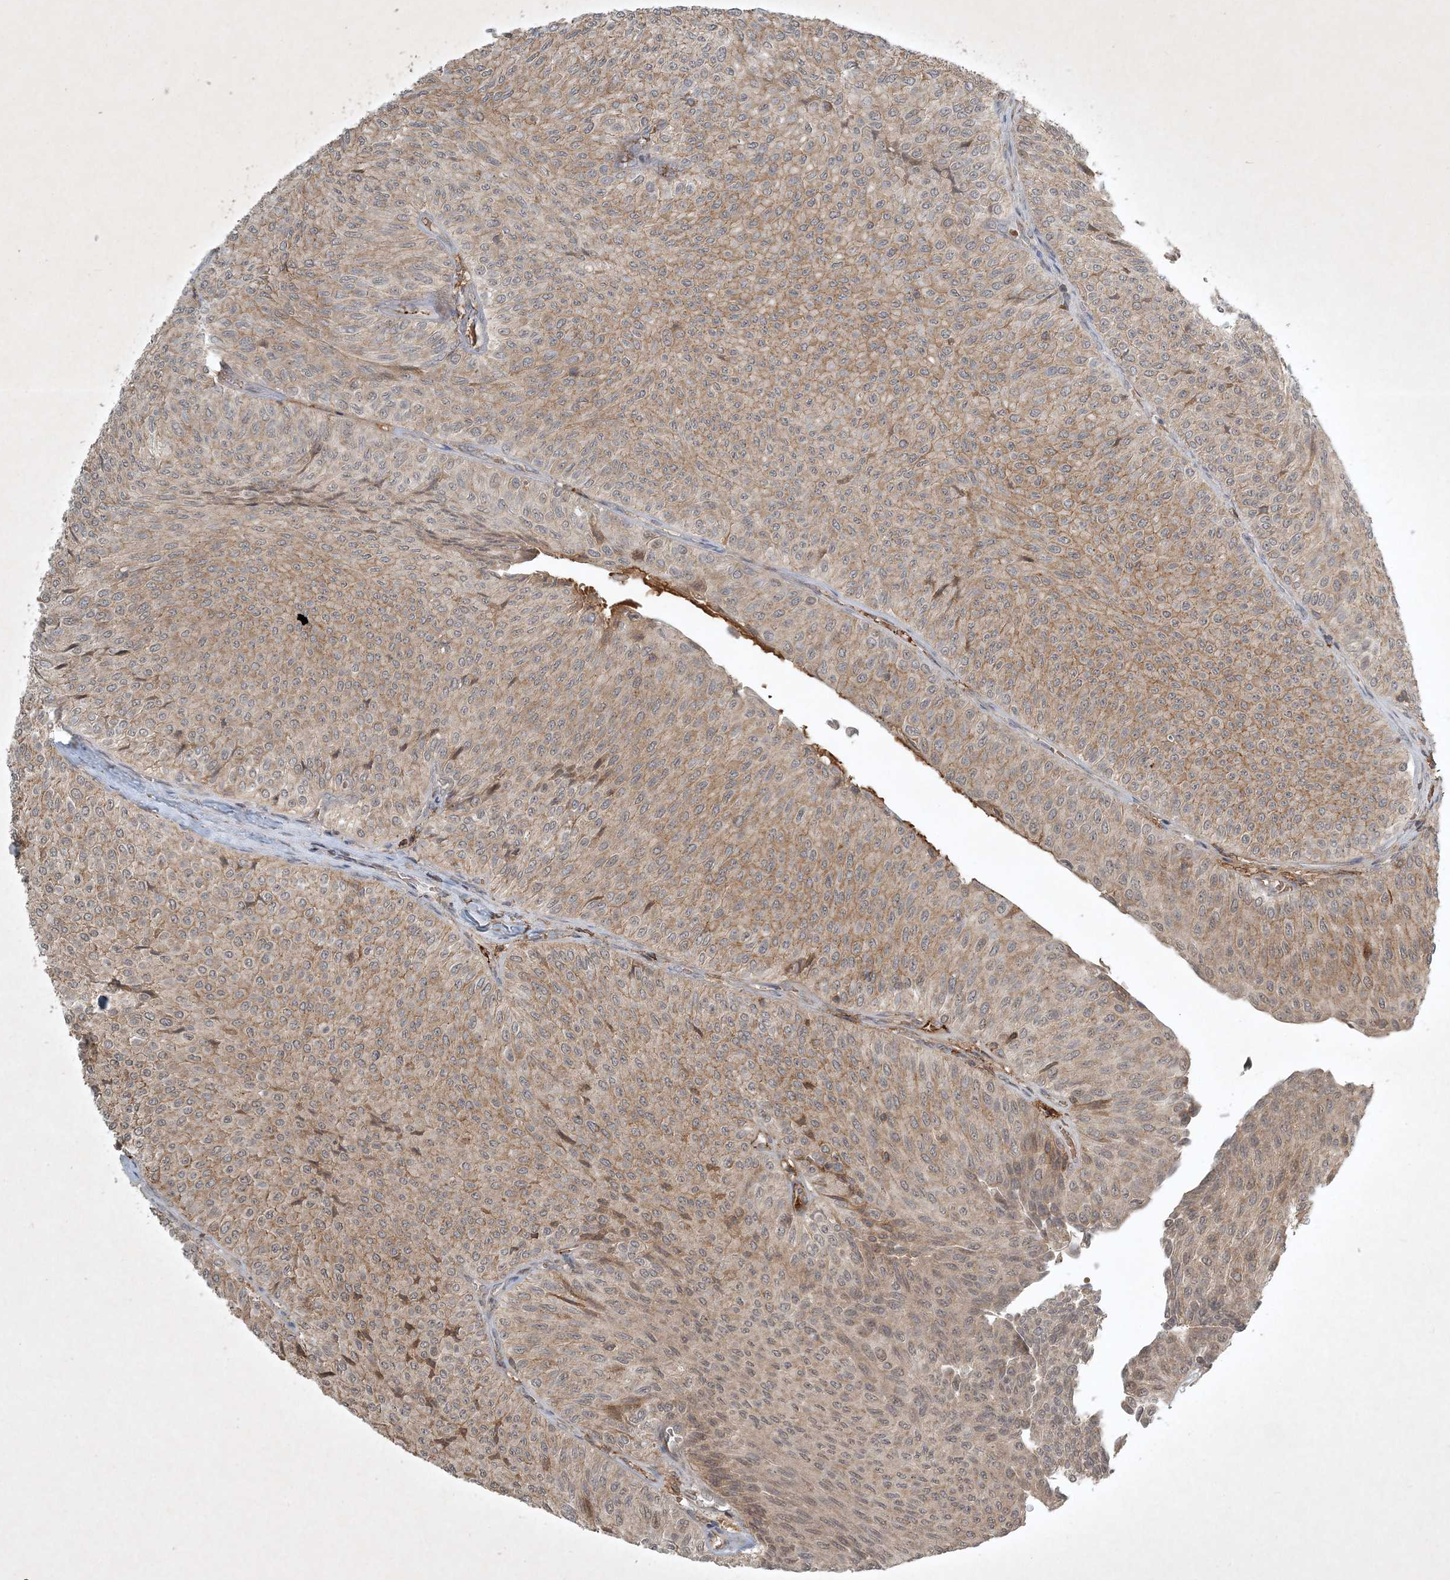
{"staining": {"intensity": "weak", "quantity": ">75%", "location": "cytoplasmic/membranous"}, "tissue": "urothelial cancer", "cell_type": "Tumor cells", "image_type": "cancer", "snomed": [{"axis": "morphology", "description": "Urothelial carcinoma, Low grade"}, {"axis": "topography", "description": "Urinary bladder"}], "caption": "Immunohistochemical staining of human urothelial carcinoma (low-grade) shows low levels of weak cytoplasmic/membranous protein staining in about >75% of tumor cells.", "gene": "TNFAIP6", "patient": {"sex": "male", "age": 78}}